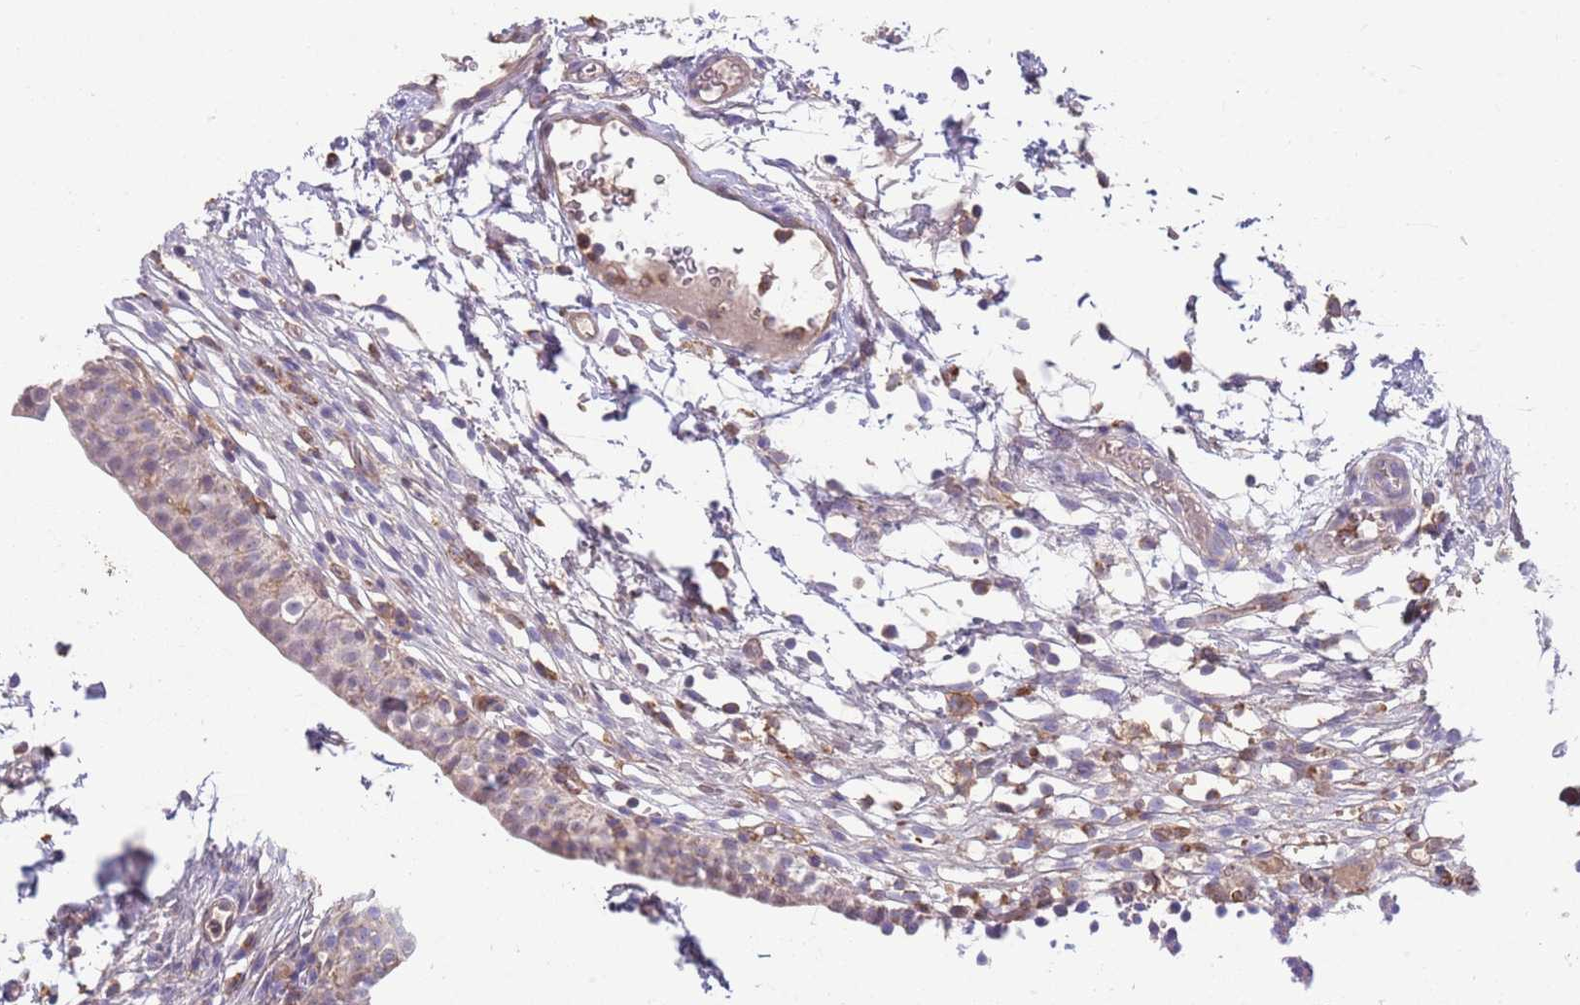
{"staining": {"intensity": "weak", "quantity": "25%-75%", "location": "cytoplasmic/membranous"}, "tissue": "urinary bladder", "cell_type": "Urothelial cells", "image_type": "normal", "snomed": [{"axis": "morphology", "description": "Normal tissue, NOS"}, {"axis": "topography", "description": "Urinary bladder"}, {"axis": "topography", "description": "Peripheral nerve tissue"}], "caption": "Protein analysis of unremarkable urinary bladder reveals weak cytoplasmic/membranous positivity in about 25%-75% of urothelial cells.", "gene": "DDT", "patient": {"sex": "male", "age": 55}}